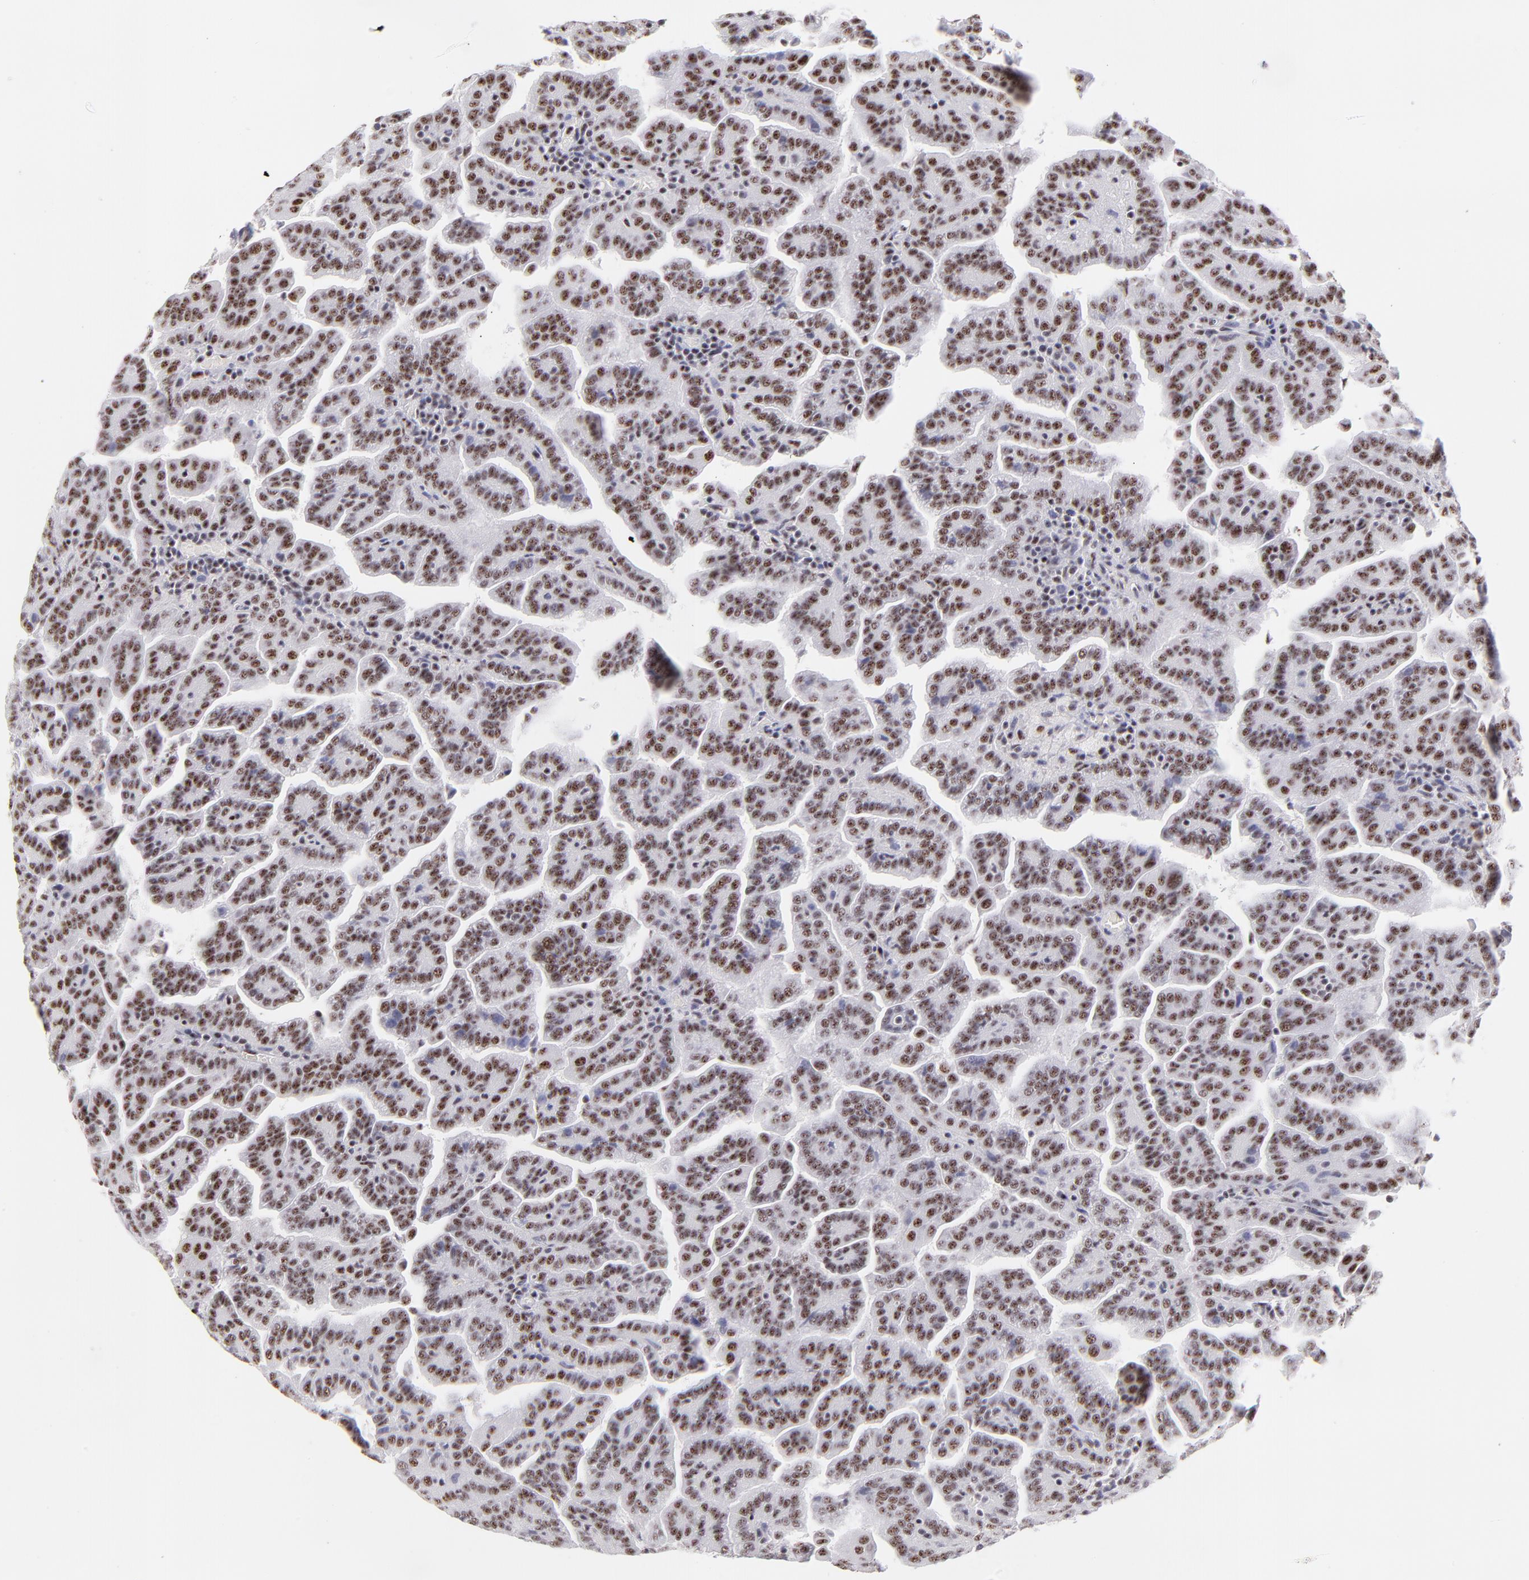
{"staining": {"intensity": "moderate", "quantity": ">75%", "location": "nuclear"}, "tissue": "renal cancer", "cell_type": "Tumor cells", "image_type": "cancer", "snomed": [{"axis": "morphology", "description": "Adenocarcinoma, NOS"}, {"axis": "topography", "description": "Kidney"}], "caption": "Renal cancer (adenocarcinoma) was stained to show a protein in brown. There is medium levels of moderate nuclear staining in about >75% of tumor cells. (IHC, brightfield microscopy, high magnification).", "gene": "CDC25C", "patient": {"sex": "male", "age": 61}}